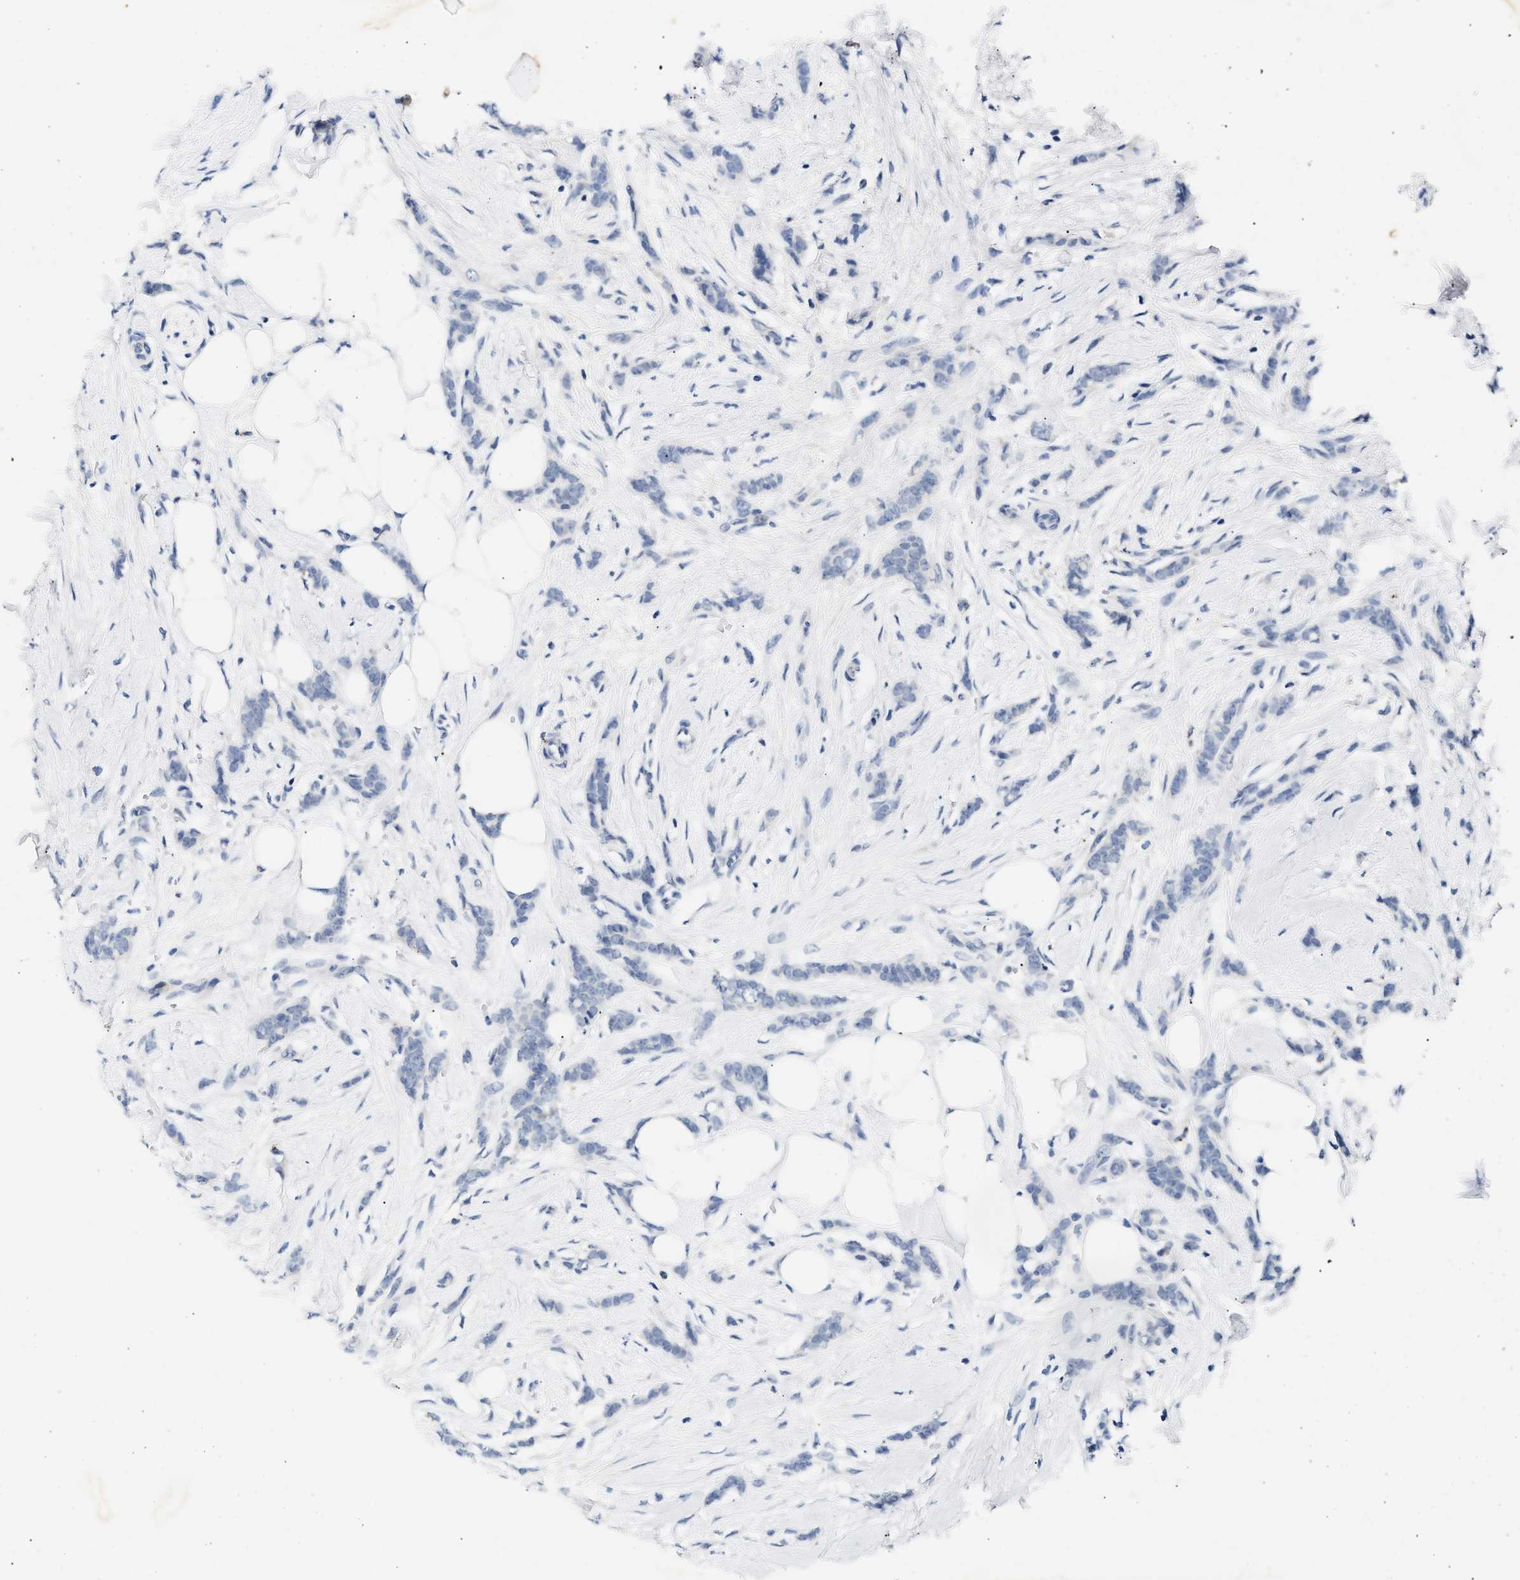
{"staining": {"intensity": "negative", "quantity": "none", "location": "none"}, "tissue": "breast cancer", "cell_type": "Tumor cells", "image_type": "cancer", "snomed": [{"axis": "morphology", "description": "Lobular carcinoma, in situ"}, {"axis": "morphology", "description": "Lobular carcinoma"}, {"axis": "topography", "description": "Breast"}], "caption": "This is an immunohistochemistry image of human breast lobular carcinoma in situ. There is no positivity in tumor cells.", "gene": "MED22", "patient": {"sex": "female", "age": 41}}